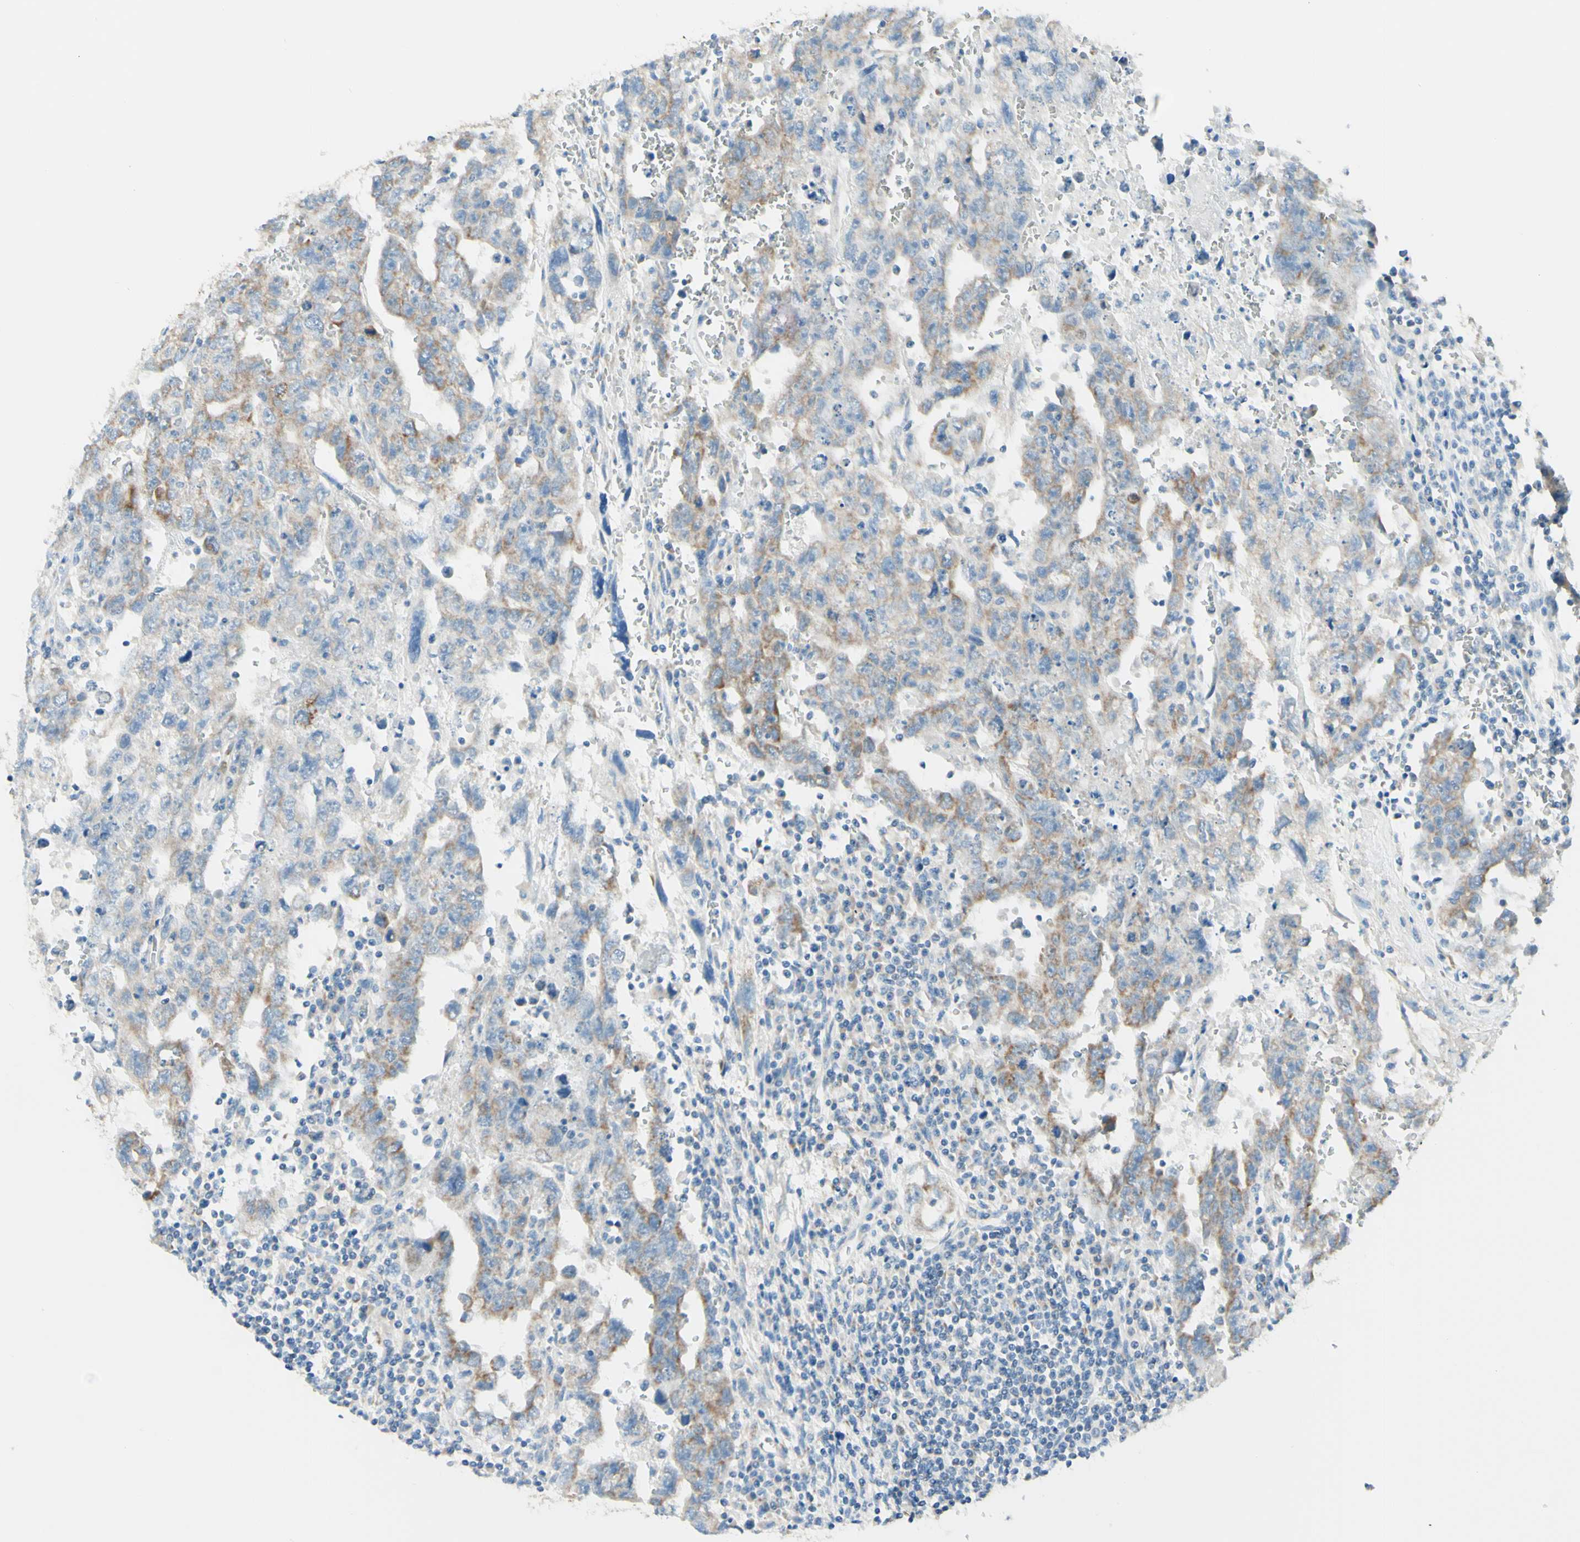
{"staining": {"intensity": "moderate", "quantity": "25%-75%", "location": "cytoplasmic/membranous"}, "tissue": "testis cancer", "cell_type": "Tumor cells", "image_type": "cancer", "snomed": [{"axis": "morphology", "description": "Carcinoma, Embryonal, NOS"}, {"axis": "topography", "description": "Testis"}], "caption": "The photomicrograph reveals immunohistochemical staining of testis cancer (embryonal carcinoma). There is moderate cytoplasmic/membranous expression is present in about 25%-75% of tumor cells.", "gene": "ARMC10", "patient": {"sex": "male", "age": 28}}